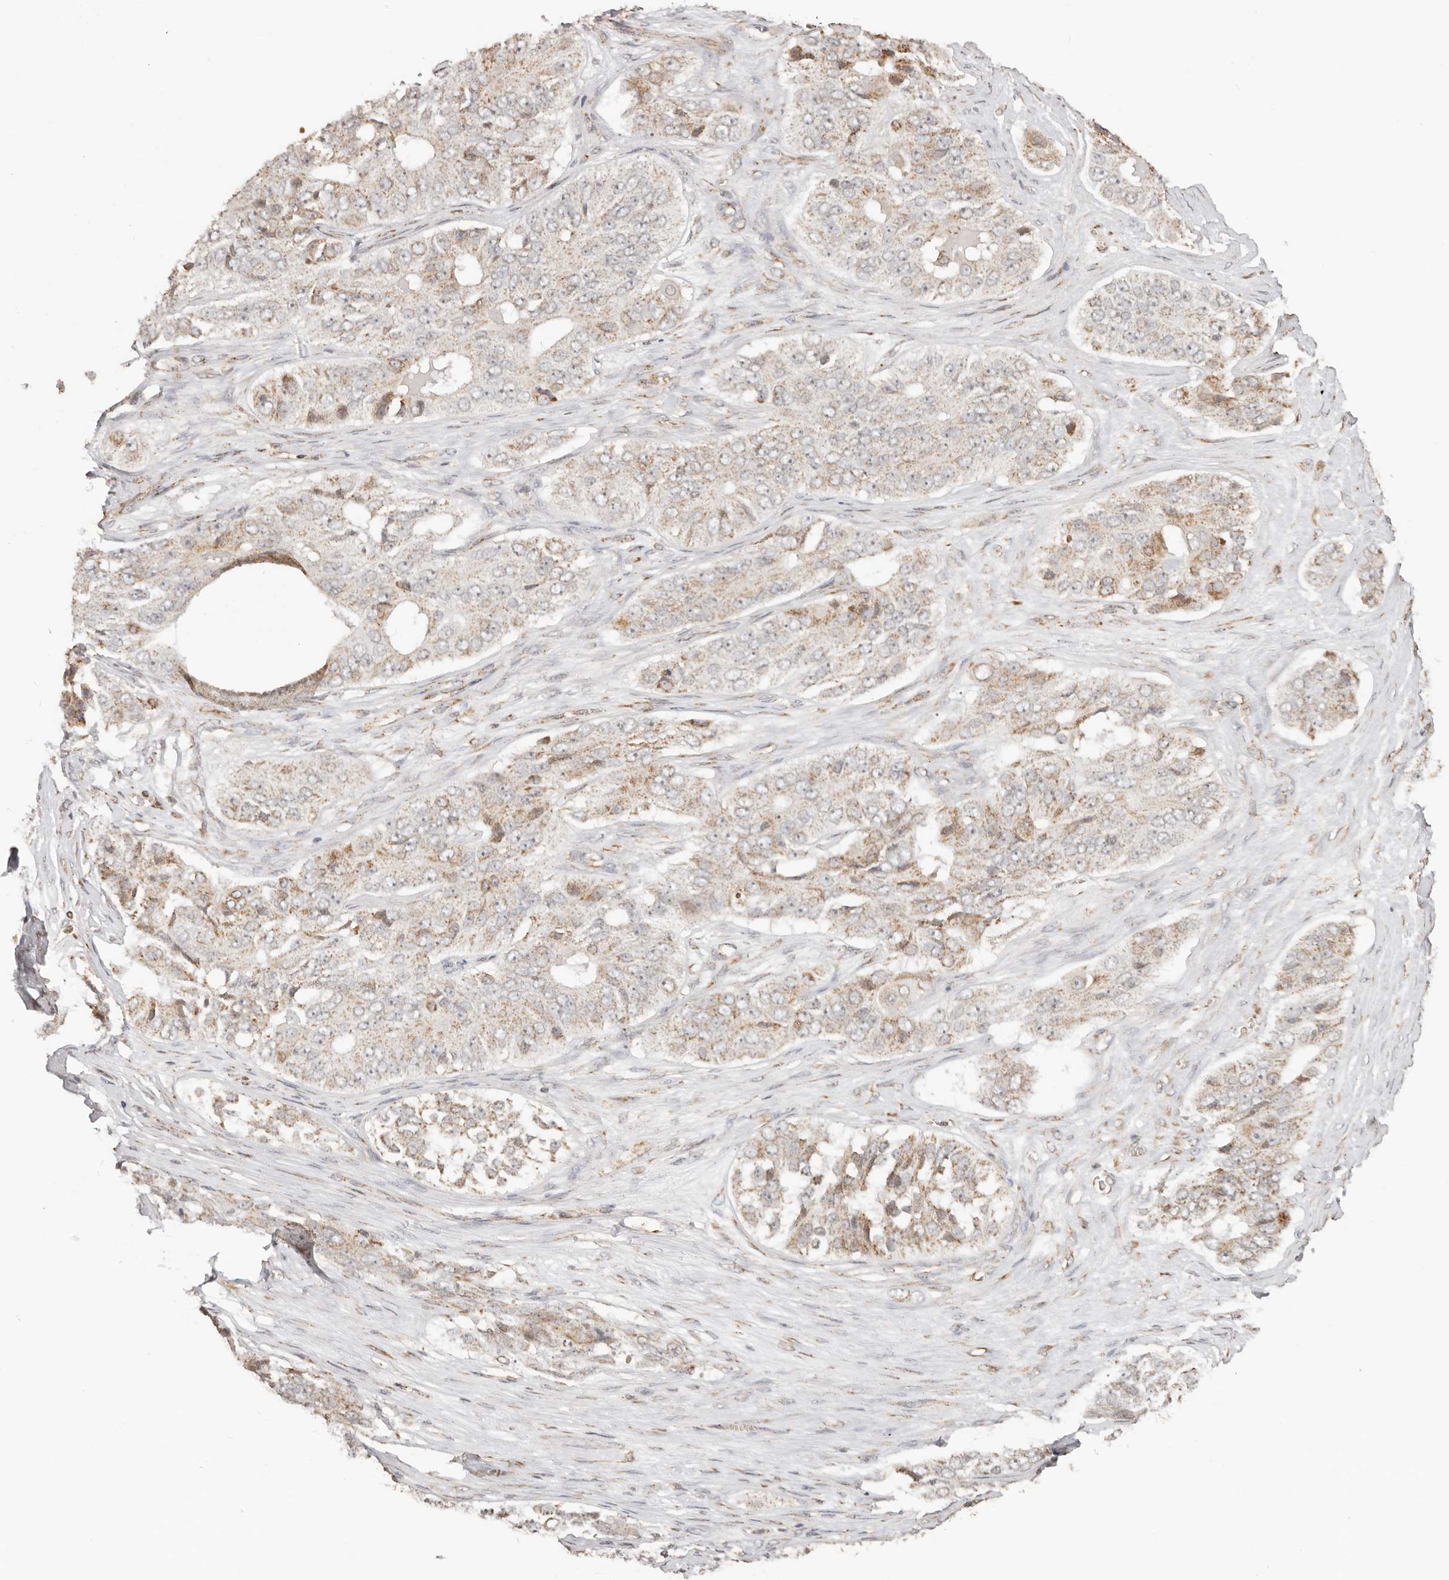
{"staining": {"intensity": "weak", "quantity": ">75%", "location": "cytoplasmic/membranous"}, "tissue": "ovarian cancer", "cell_type": "Tumor cells", "image_type": "cancer", "snomed": [{"axis": "morphology", "description": "Carcinoma, endometroid"}, {"axis": "topography", "description": "Ovary"}], "caption": "Human ovarian cancer stained for a protein (brown) demonstrates weak cytoplasmic/membranous positive positivity in approximately >75% of tumor cells.", "gene": "NDUFB11", "patient": {"sex": "female", "age": 51}}